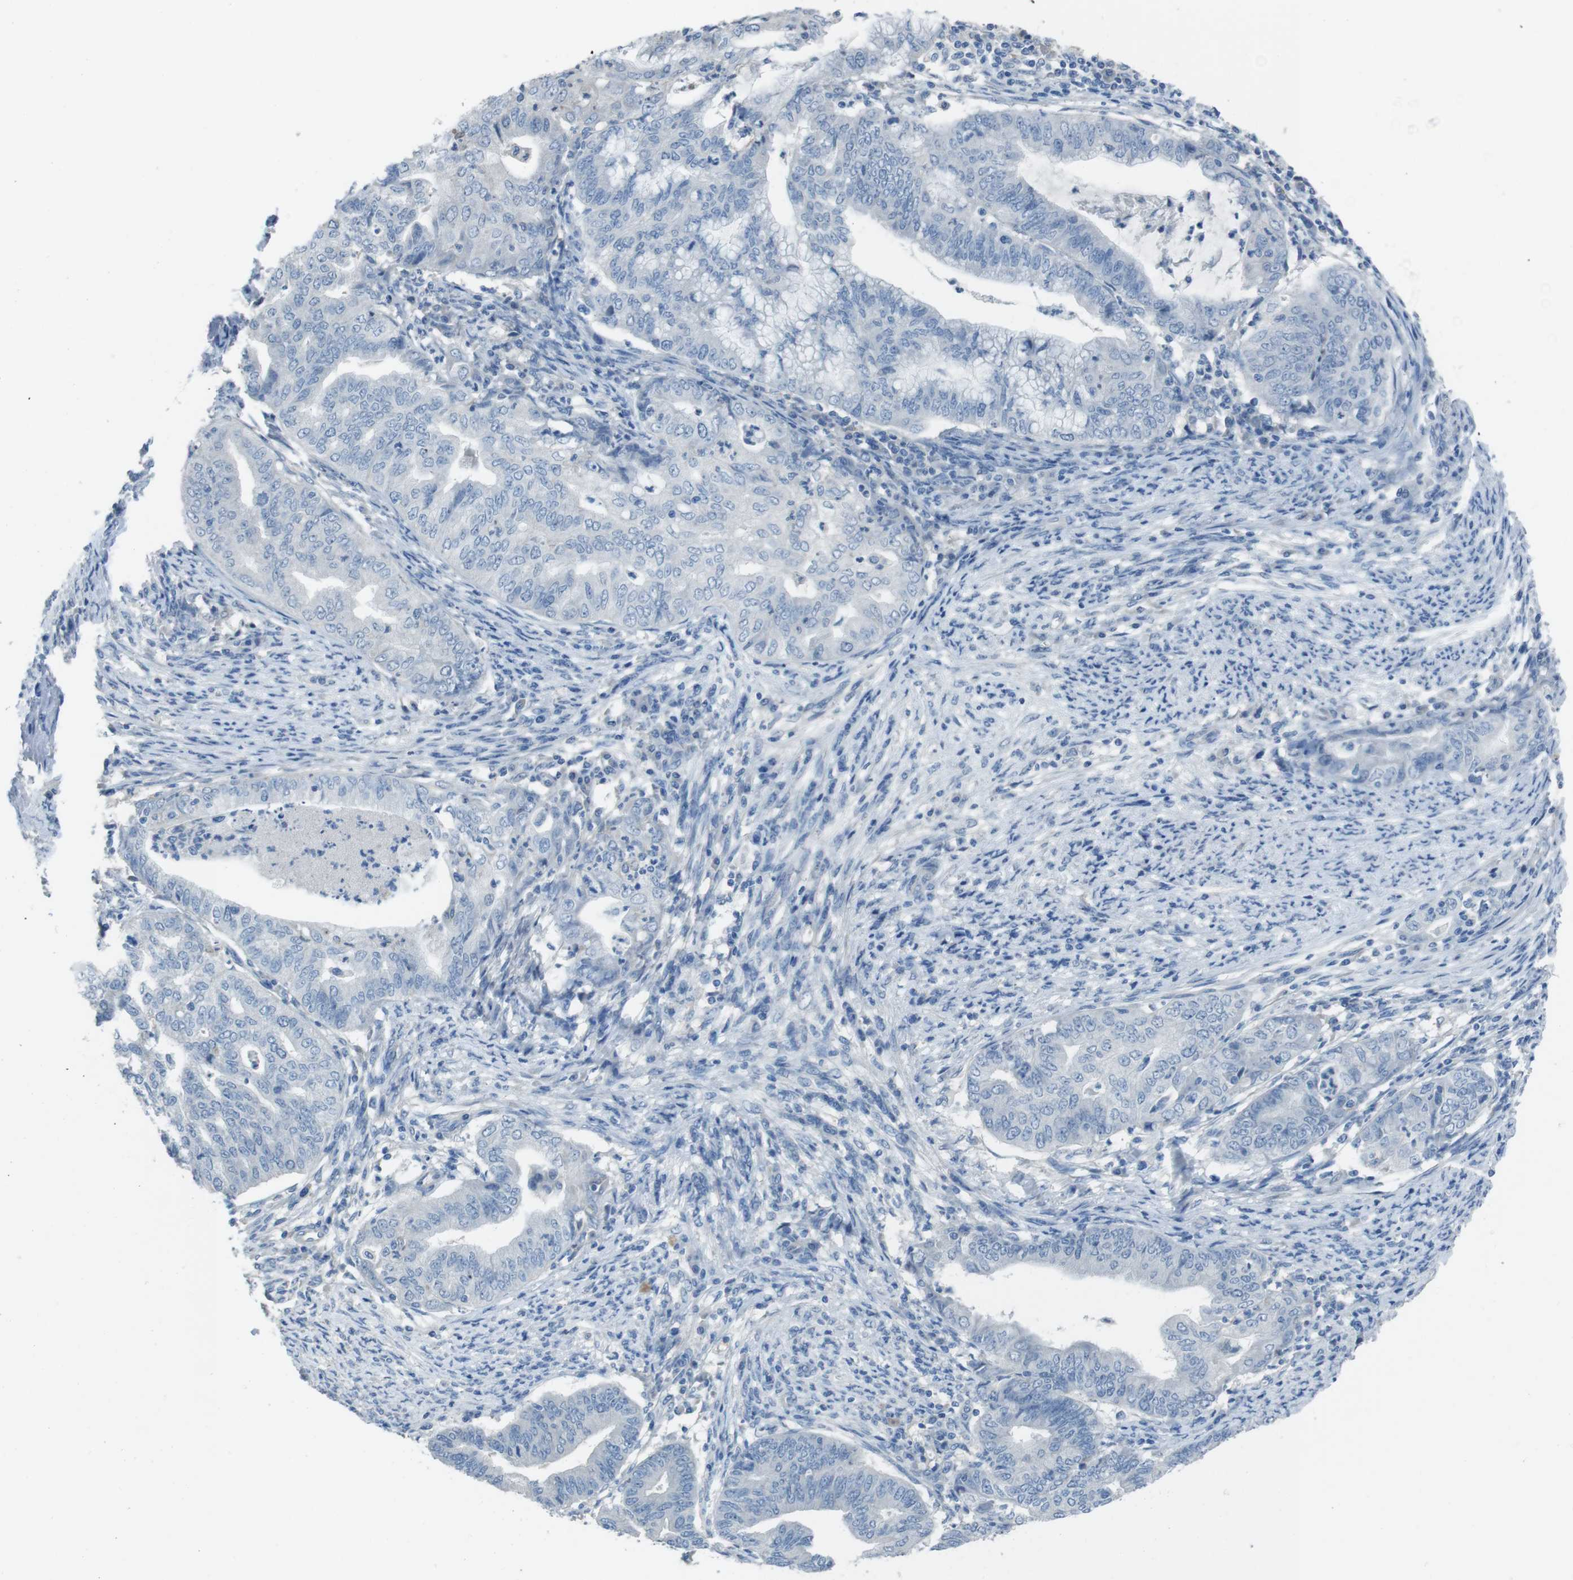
{"staining": {"intensity": "negative", "quantity": "none", "location": "none"}, "tissue": "endometrial cancer", "cell_type": "Tumor cells", "image_type": "cancer", "snomed": [{"axis": "morphology", "description": "Adenocarcinoma, NOS"}, {"axis": "topography", "description": "Endometrium"}], "caption": "Endometrial cancer was stained to show a protein in brown. There is no significant positivity in tumor cells.", "gene": "CYP2C8", "patient": {"sex": "female", "age": 79}}